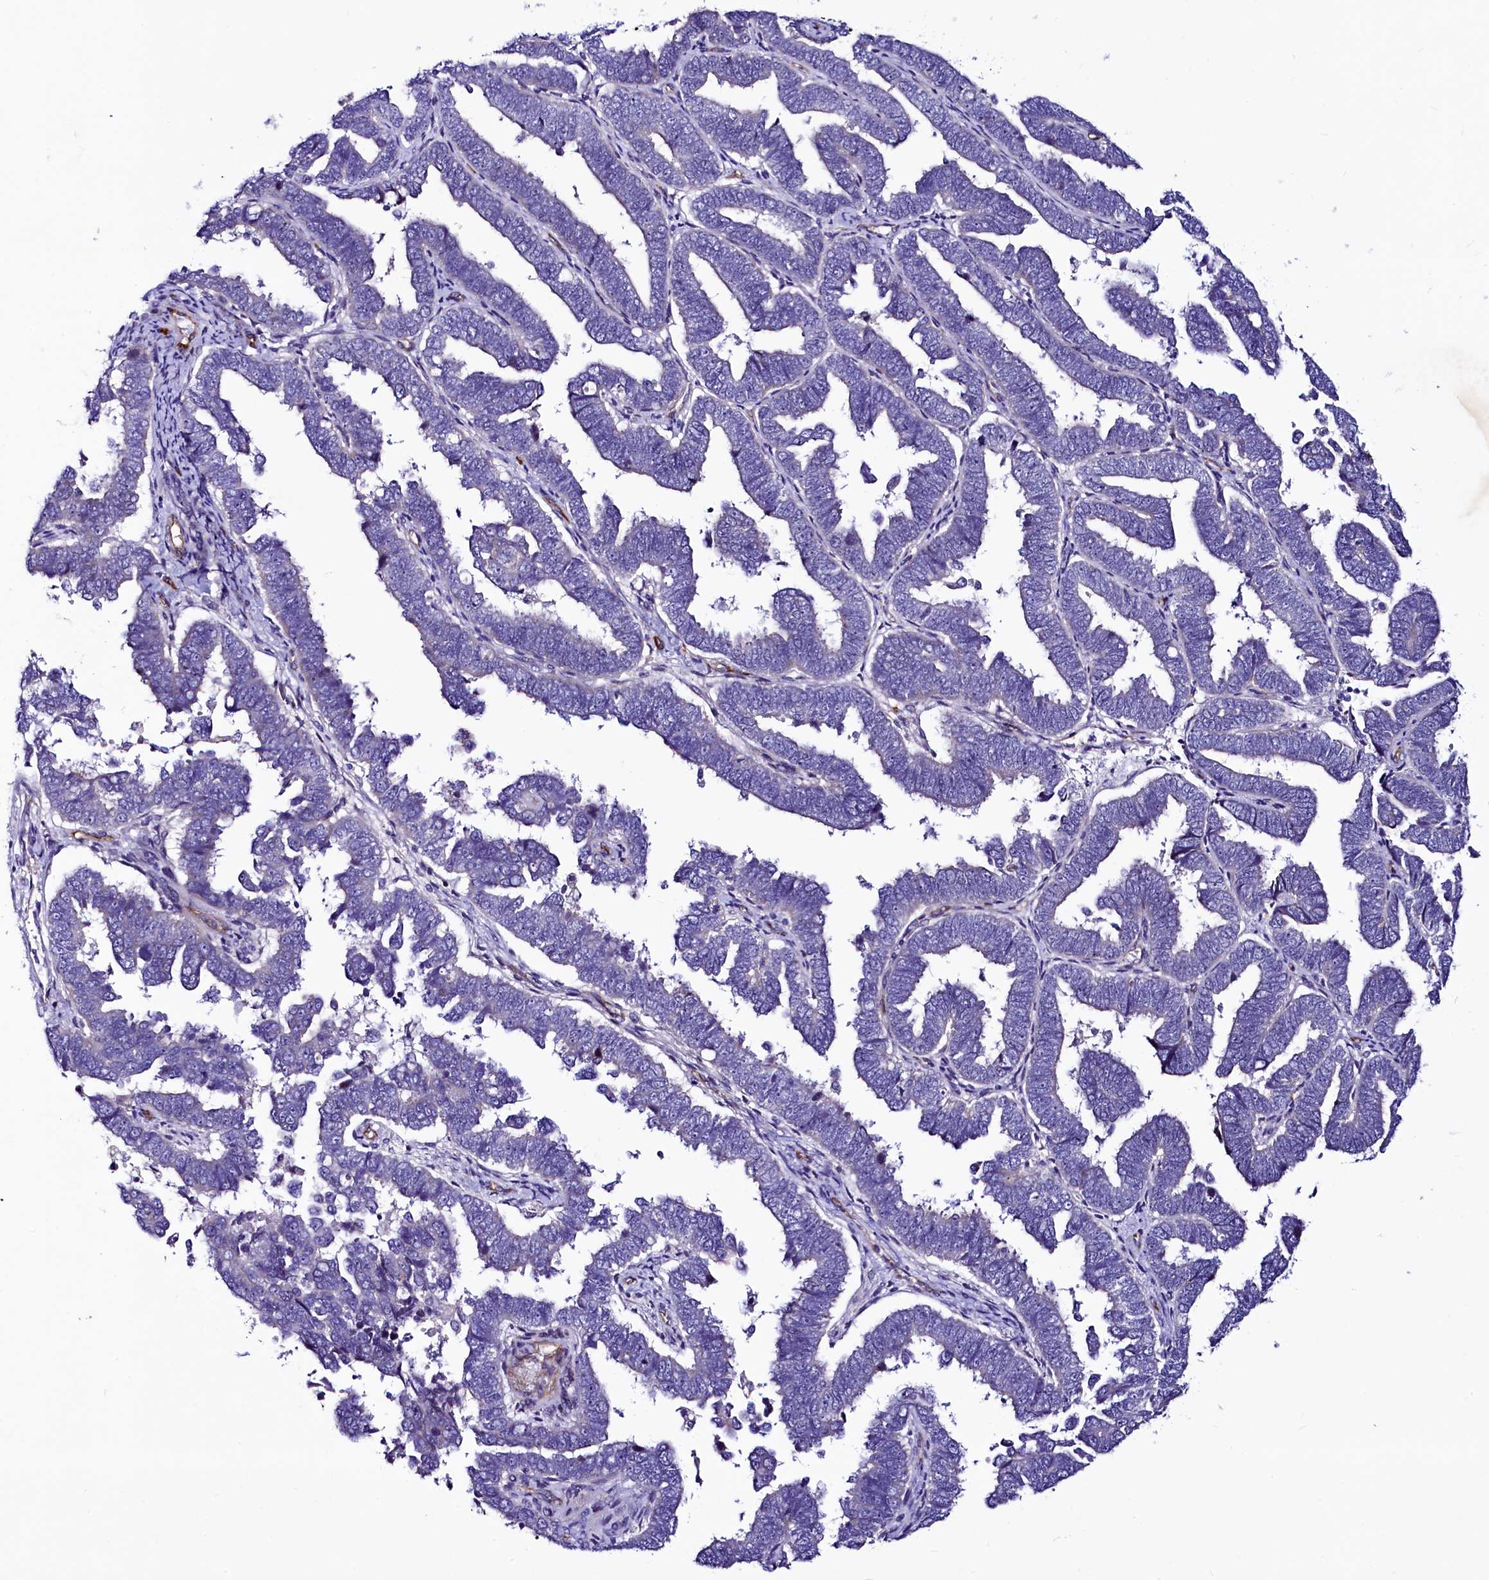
{"staining": {"intensity": "negative", "quantity": "none", "location": "none"}, "tissue": "endometrial cancer", "cell_type": "Tumor cells", "image_type": "cancer", "snomed": [{"axis": "morphology", "description": "Adenocarcinoma, NOS"}, {"axis": "topography", "description": "Endometrium"}], "caption": "Human endometrial cancer stained for a protein using IHC exhibits no positivity in tumor cells.", "gene": "SLF1", "patient": {"sex": "female", "age": 75}}